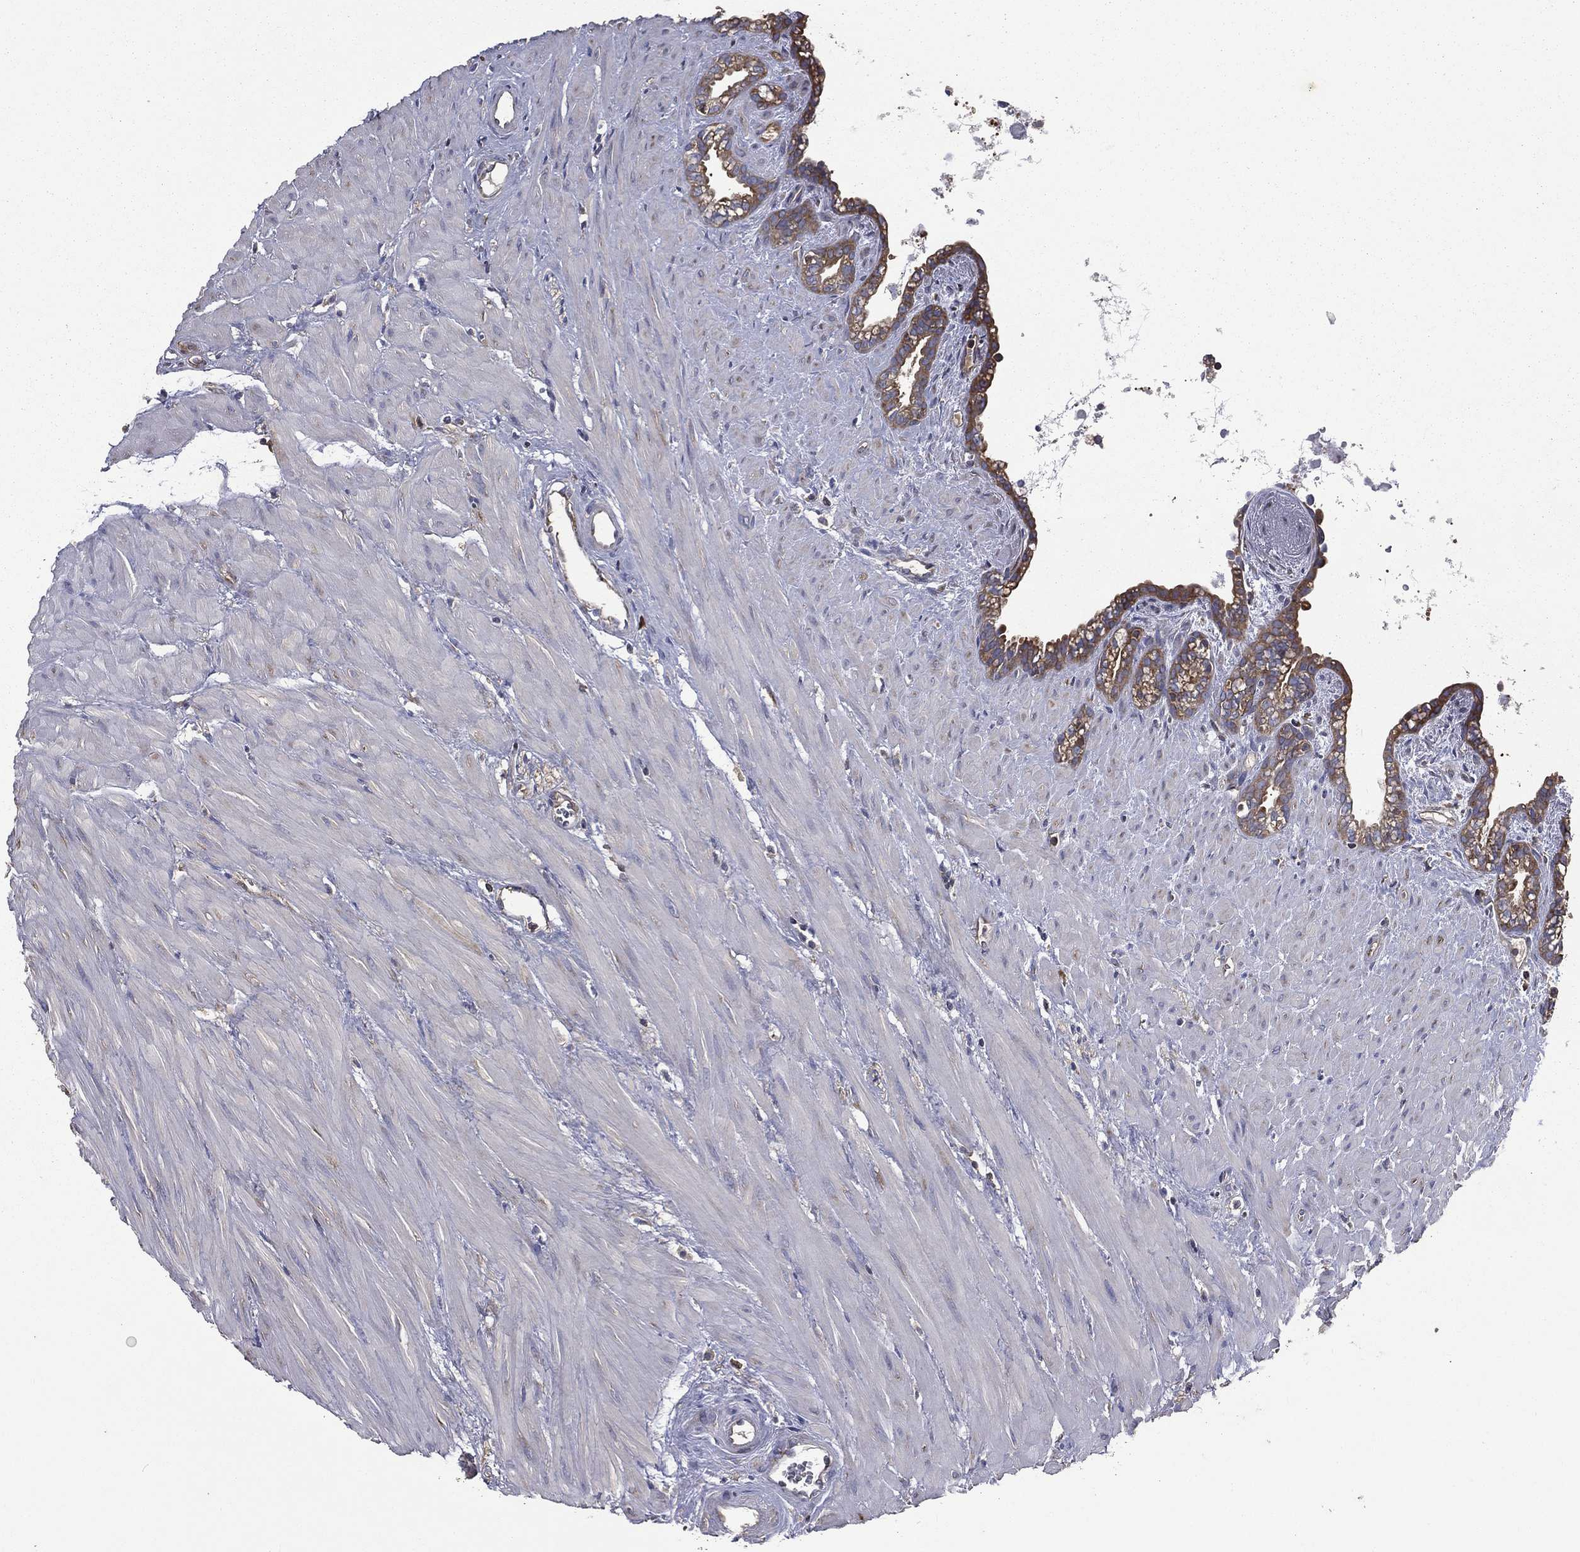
{"staining": {"intensity": "moderate", "quantity": ">75%", "location": "cytoplasmic/membranous"}, "tissue": "seminal vesicle", "cell_type": "Glandular cells", "image_type": "normal", "snomed": [{"axis": "morphology", "description": "Normal tissue, NOS"}, {"axis": "morphology", "description": "Urothelial carcinoma, NOS"}, {"axis": "topography", "description": "Urinary bladder"}, {"axis": "topography", "description": "Seminal veicle"}], "caption": "Brown immunohistochemical staining in normal seminal vesicle reveals moderate cytoplasmic/membranous staining in about >75% of glandular cells. (Brightfield microscopy of DAB IHC at high magnification).", "gene": "SARS1", "patient": {"sex": "male", "age": 76}}